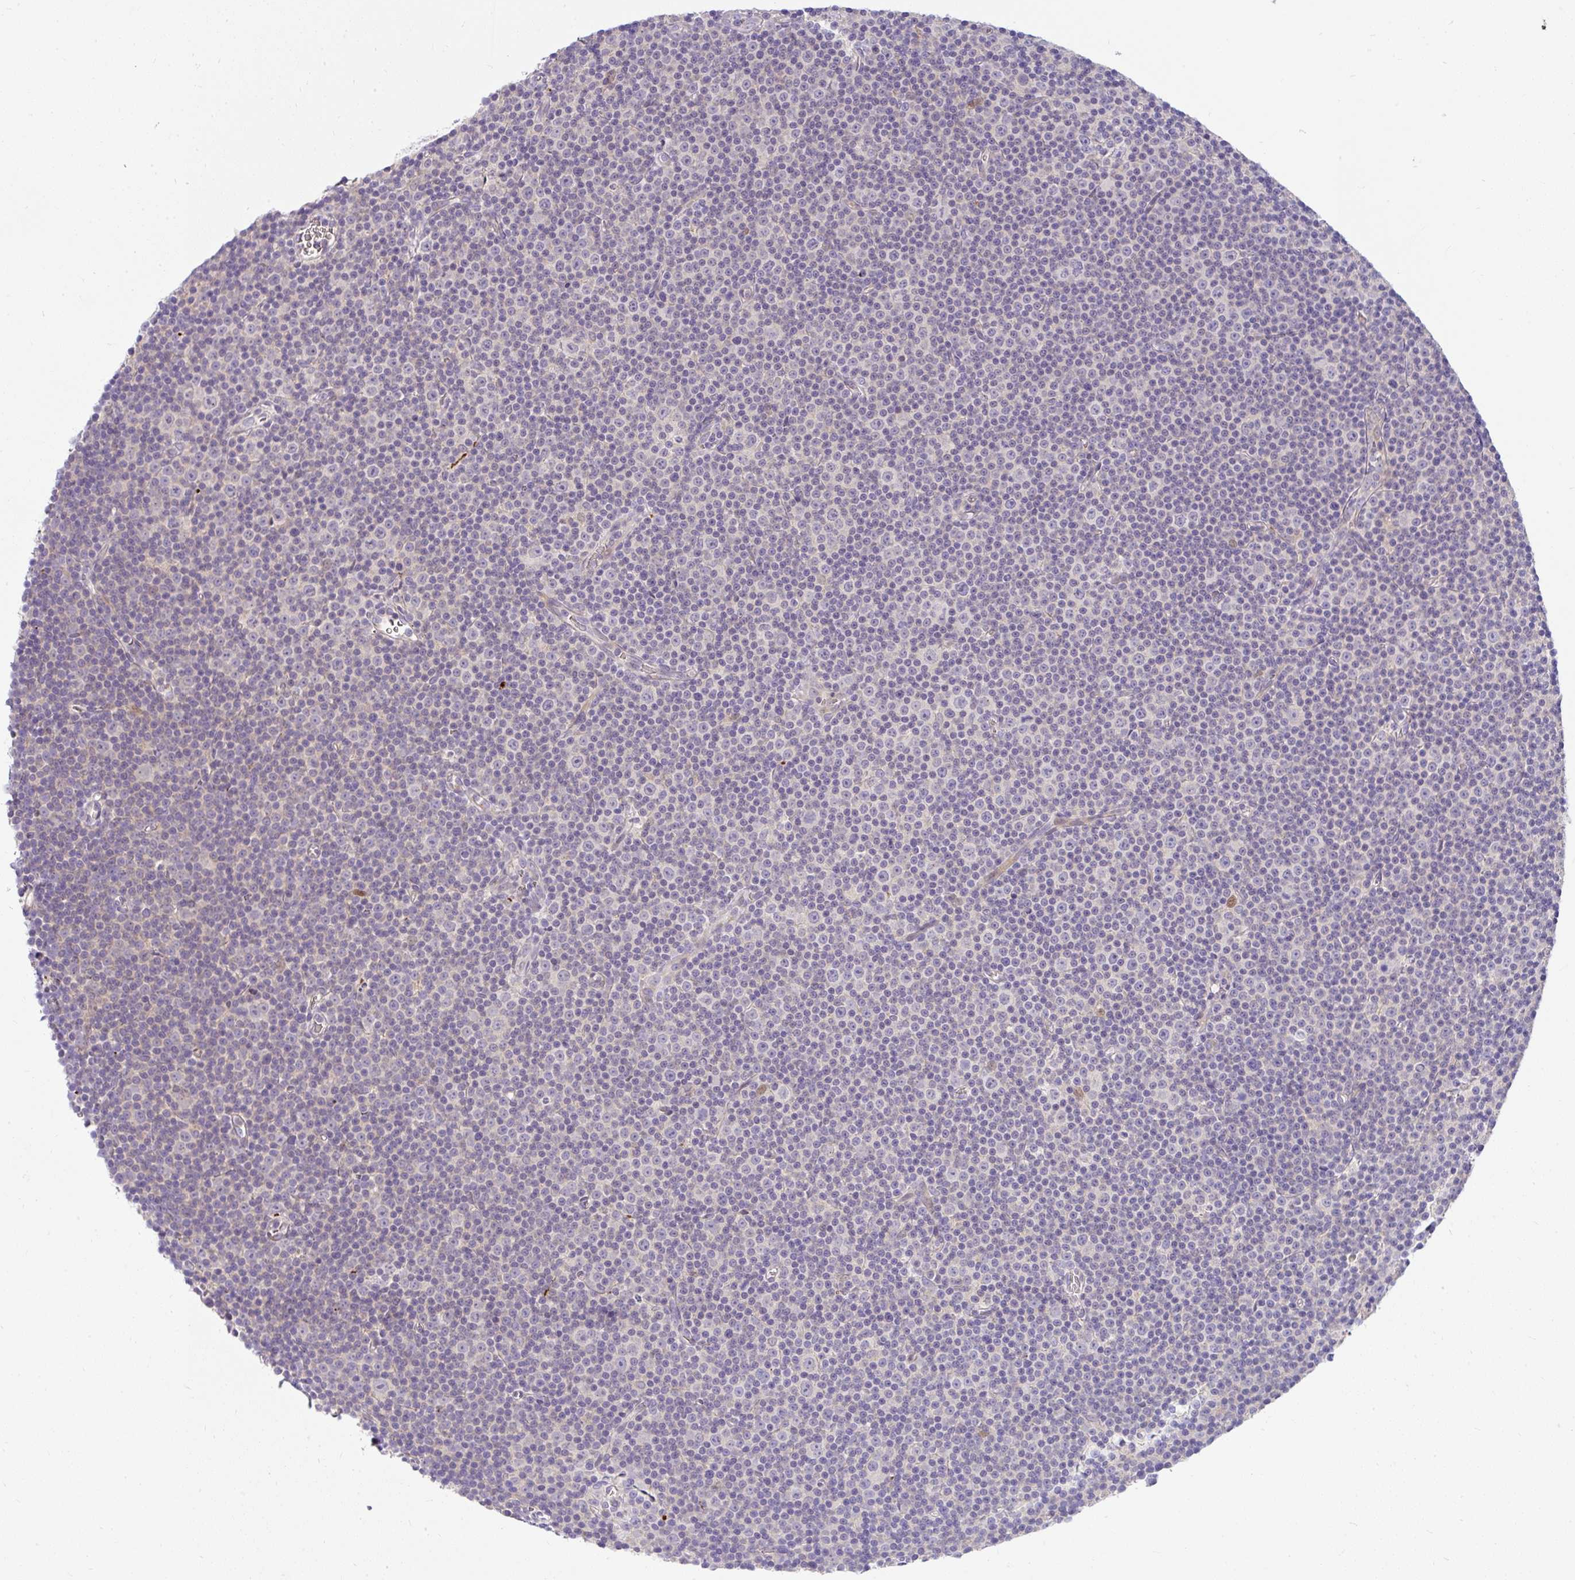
{"staining": {"intensity": "weak", "quantity": "<25%", "location": "cytoplasmic/membranous"}, "tissue": "lymphoma", "cell_type": "Tumor cells", "image_type": "cancer", "snomed": [{"axis": "morphology", "description": "Malignant lymphoma, non-Hodgkin's type, Low grade"}, {"axis": "topography", "description": "Lymph node"}], "caption": "Immunohistochemistry image of human low-grade malignant lymphoma, non-Hodgkin's type stained for a protein (brown), which reveals no positivity in tumor cells.", "gene": "DEPDC5", "patient": {"sex": "female", "age": 67}}